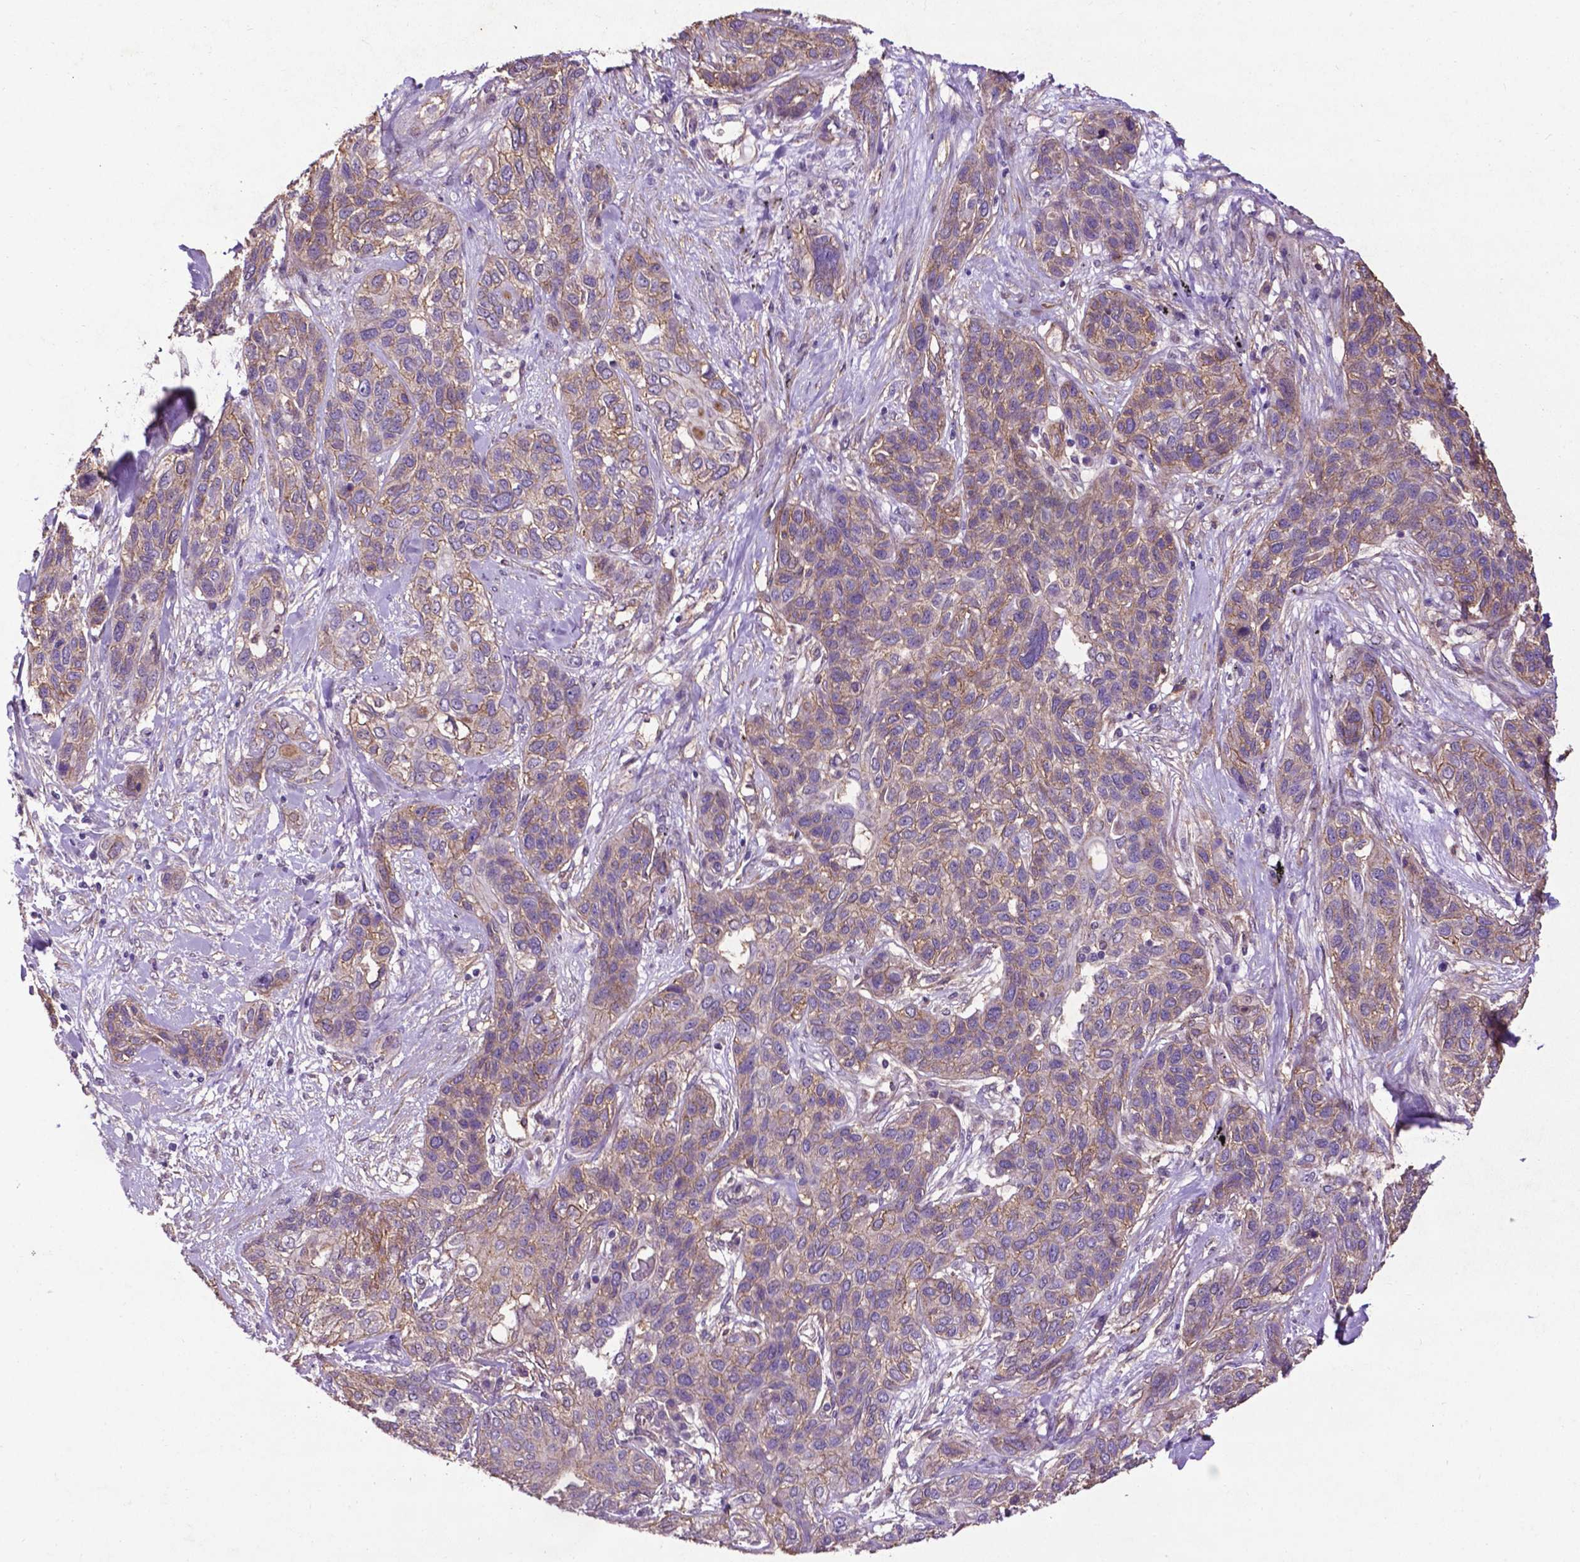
{"staining": {"intensity": "weak", "quantity": "<25%", "location": "cytoplasmic/membranous"}, "tissue": "lung cancer", "cell_type": "Tumor cells", "image_type": "cancer", "snomed": [{"axis": "morphology", "description": "Squamous cell carcinoma, NOS"}, {"axis": "topography", "description": "Lung"}], "caption": "This histopathology image is of squamous cell carcinoma (lung) stained with immunohistochemistry to label a protein in brown with the nuclei are counter-stained blue. There is no staining in tumor cells.", "gene": "RRAS", "patient": {"sex": "female", "age": 70}}